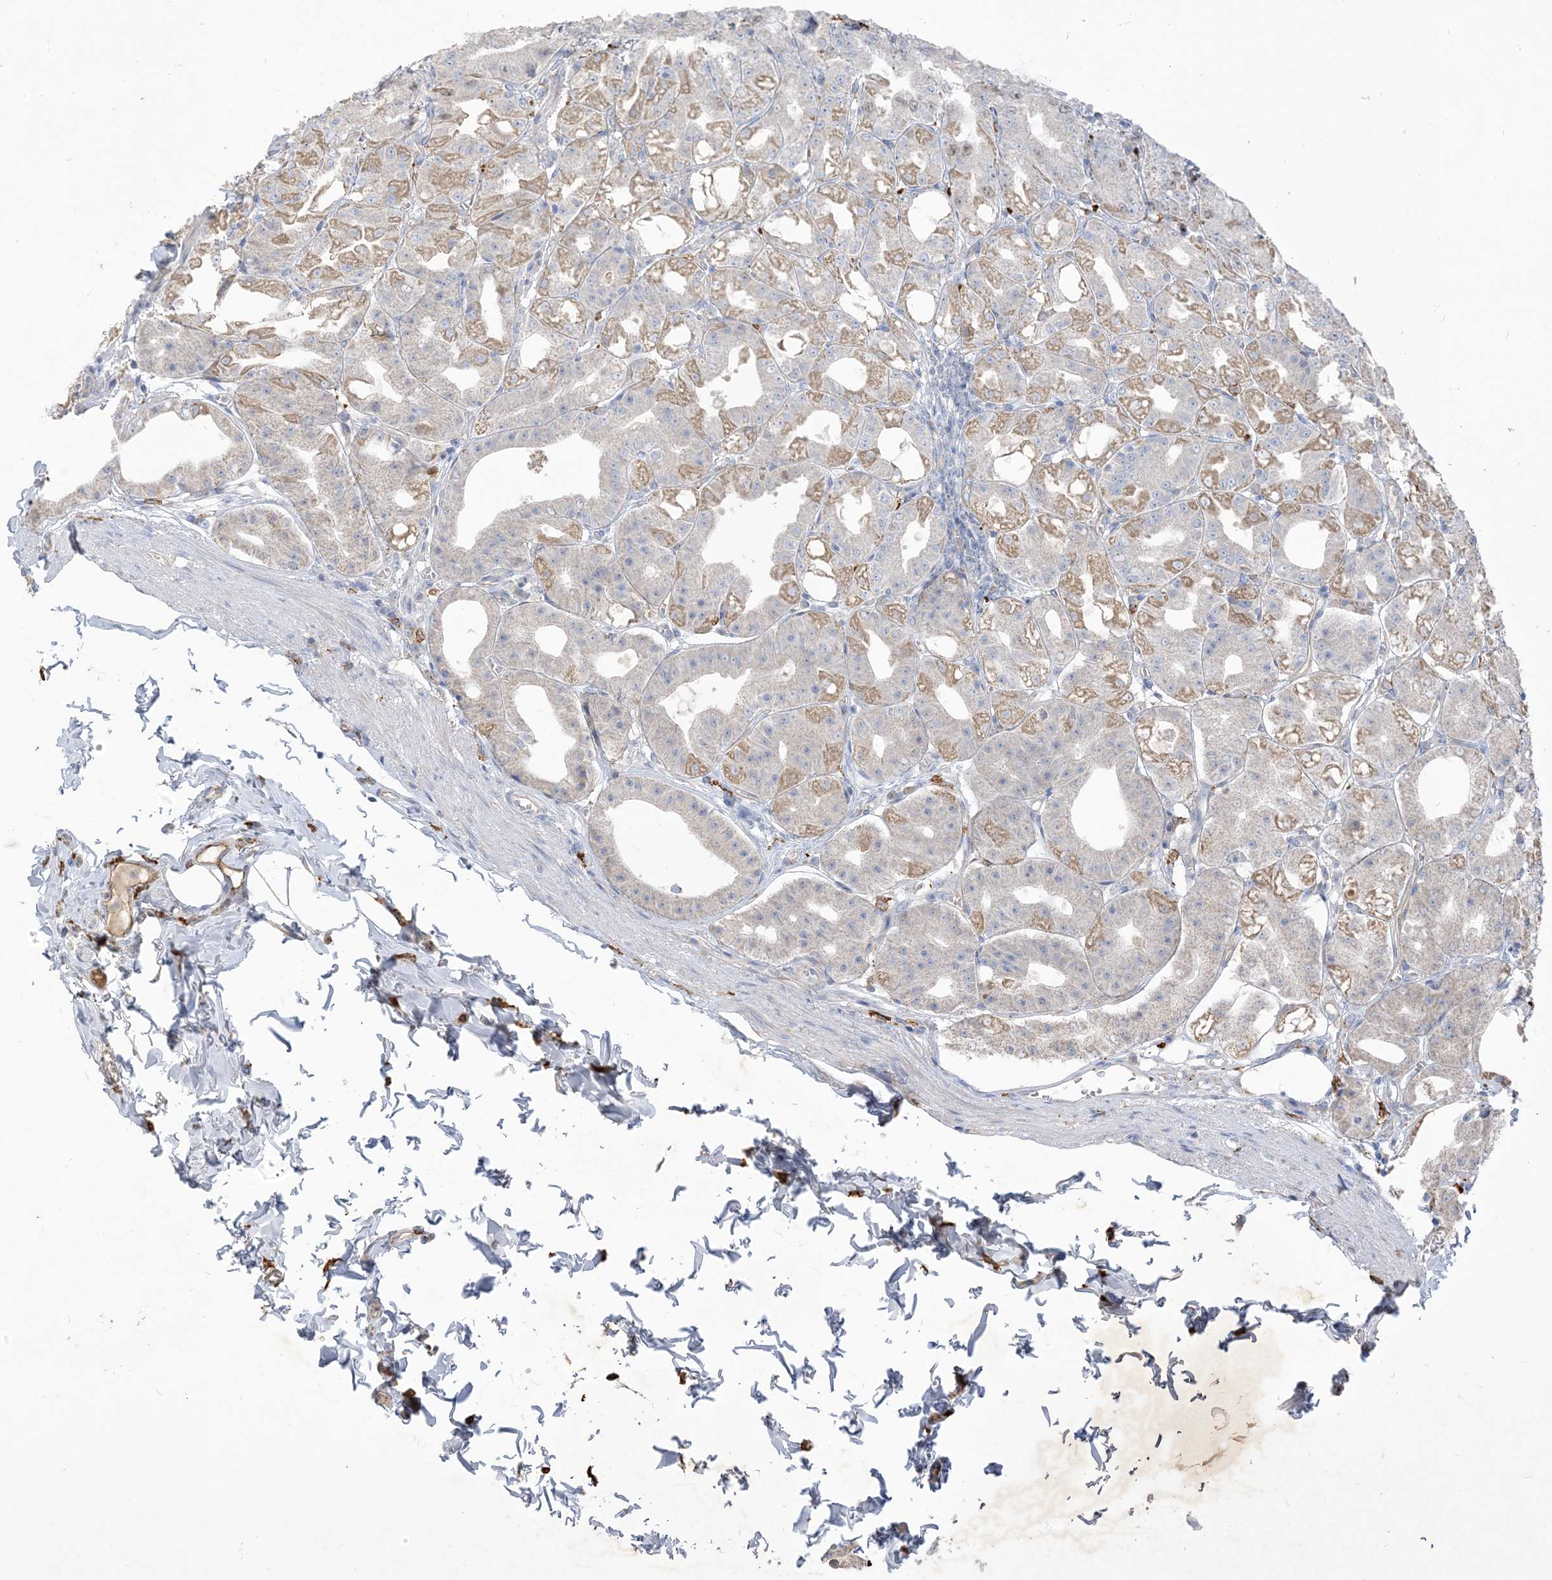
{"staining": {"intensity": "weak", "quantity": "<25%", "location": "cytoplasmic/membranous"}, "tissue": "stomach", "cell_type": "Glandular cells", "image_type": "normal", "snomed": [{"axis": "morphology", "description": "Normal tissue, NOS"}, {"axis": "topography", "description": "Stomach, lower"}], "caption": "The image demonstrates no significant expression in glandular cells of stomach.", "gene": "PEAR1", "patient": {"sex": "male", "age": 71}}